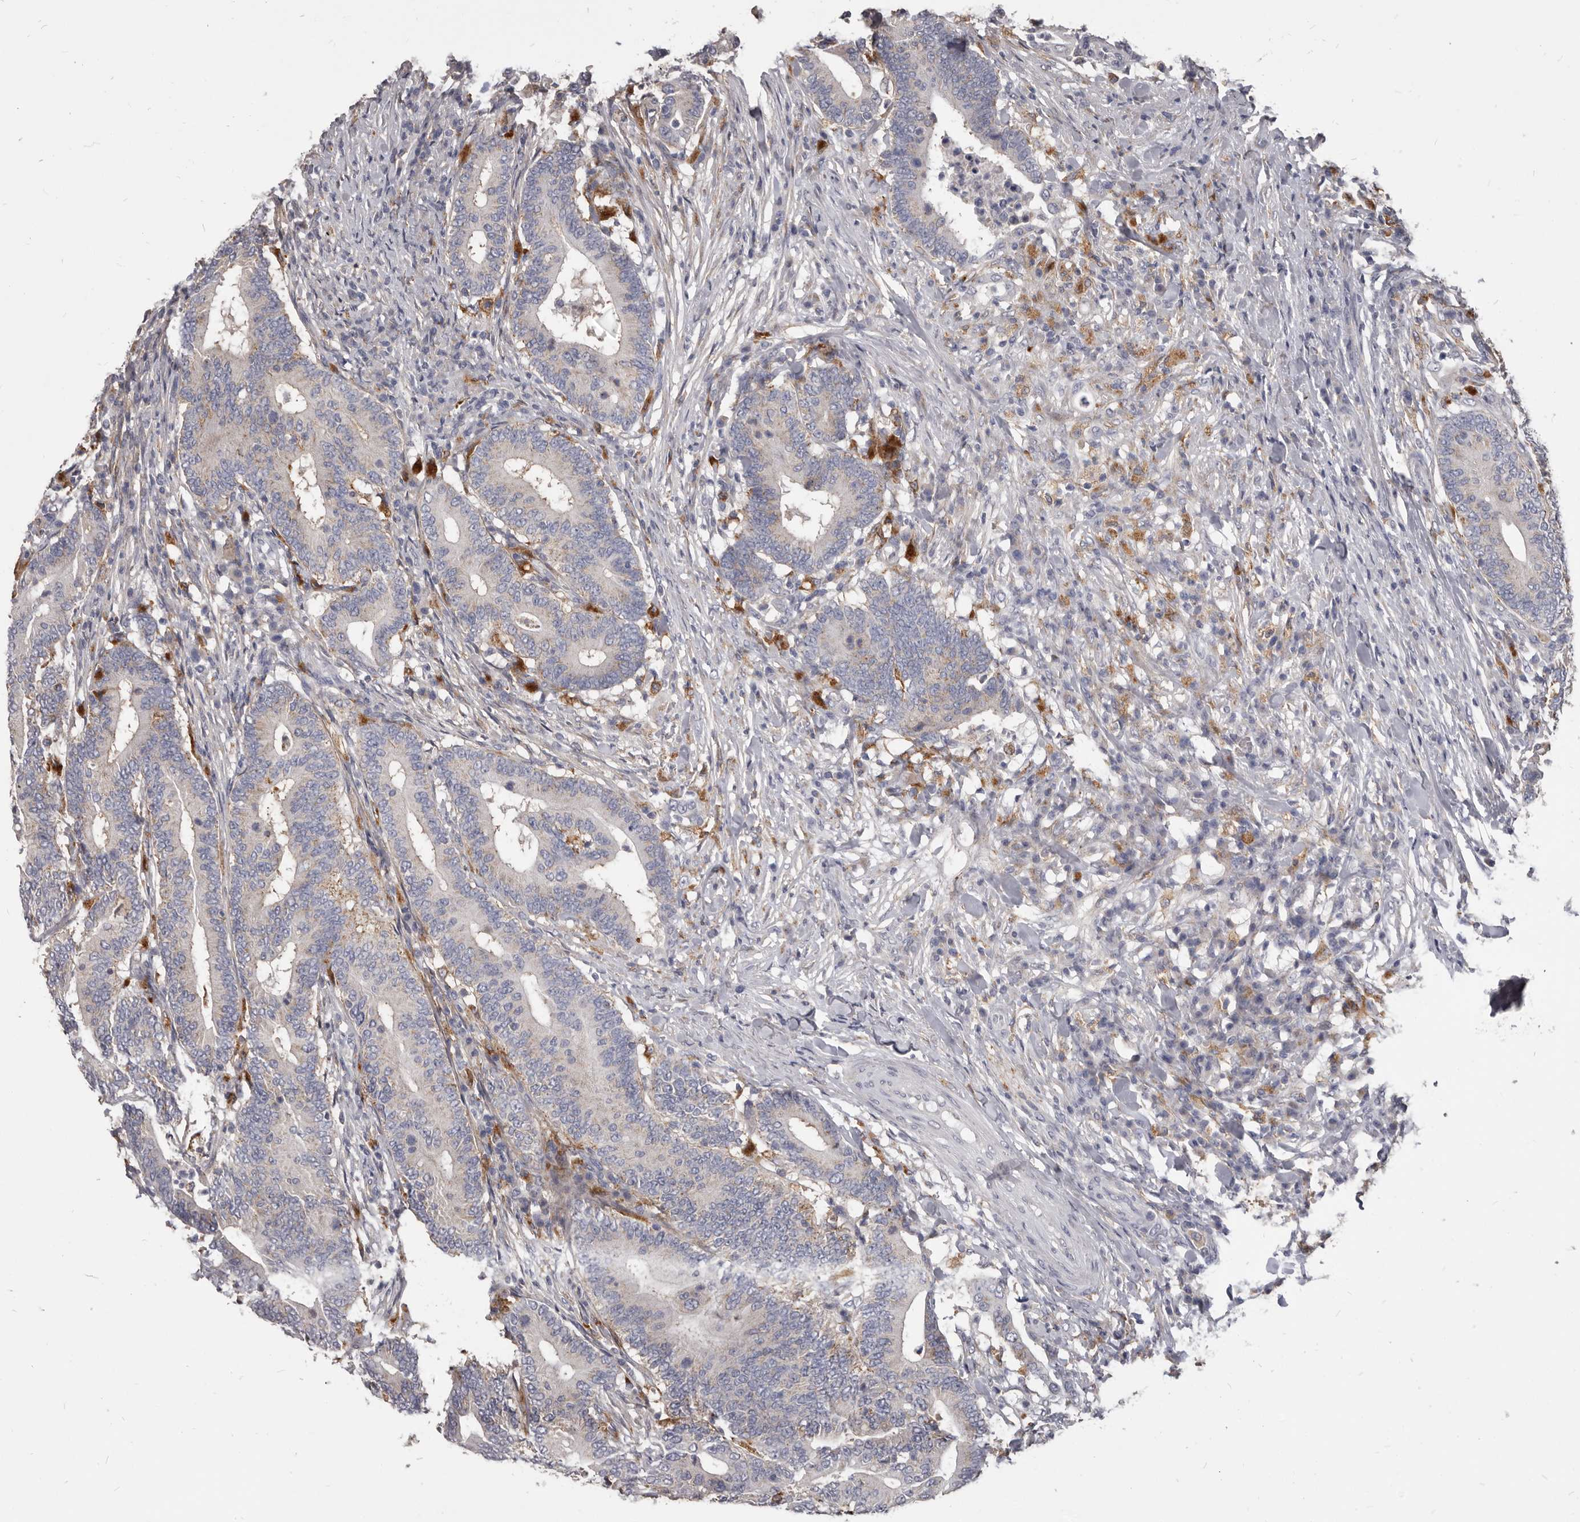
{"staining": {"intensity": "weak", "quantity": "<25%", "location": "cytoplasmic/membranous"}, "tissue": "colorectal cancer", "cell_type": "Tumor cells", "image_type": "cancer", "snomed": [{"axis": "morphology", "description": "Adenocarcinoma, NOS"}, {"axis": "topography", "description": "Colon"}], "caption": "Tumor cells are negative for protein expression in human colorectal adenocarcinoma. (DAB immunohistochemistry (IHC) visualized using brightfield microscopy, high magnification).", "gene": "PI4K2A", "patient": {"sex": "female", "age": 66}}